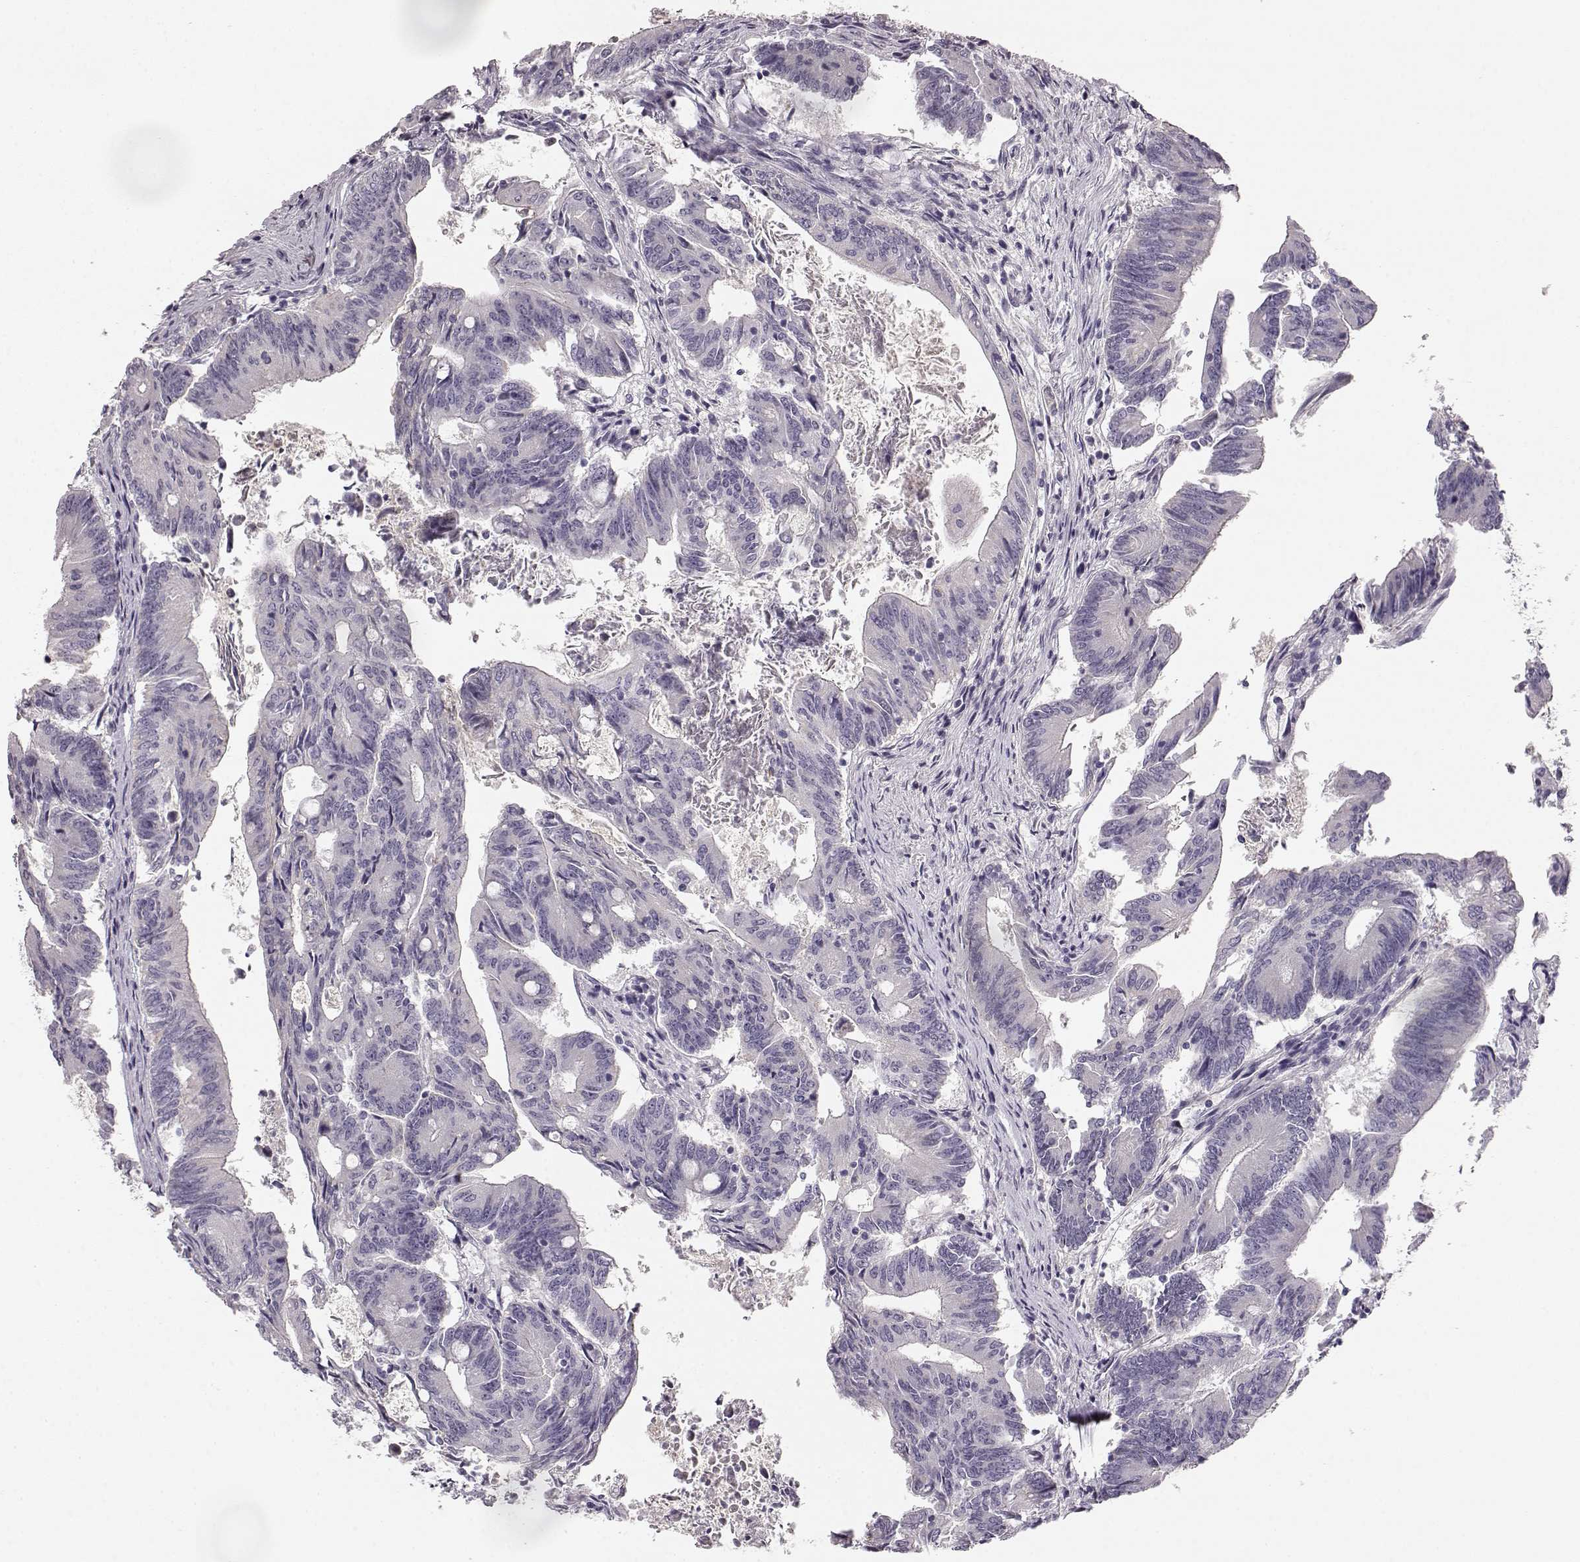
{"staining": {"intensity": "negative", "quantity": "none", "location": "none"}, "tissue": "colorectal cancer", "cell_type": "Tumor cells", "image_type": "cancer", "snomed": [{"axis": "morphology", "description": "Adenocarcinoma, NOS"}, {"axis": "topography", "description": "Colon"}], "caption": "Immunohistochemistry of human colorectal adenocarcinoma shows no positivity in tumor cells. (DAB (3,3'-diaminobenzidine) IHC with hematoxylin counter stain).", "gene": "KIAA0319", "patient": {"sex": "female", "age": 70}}